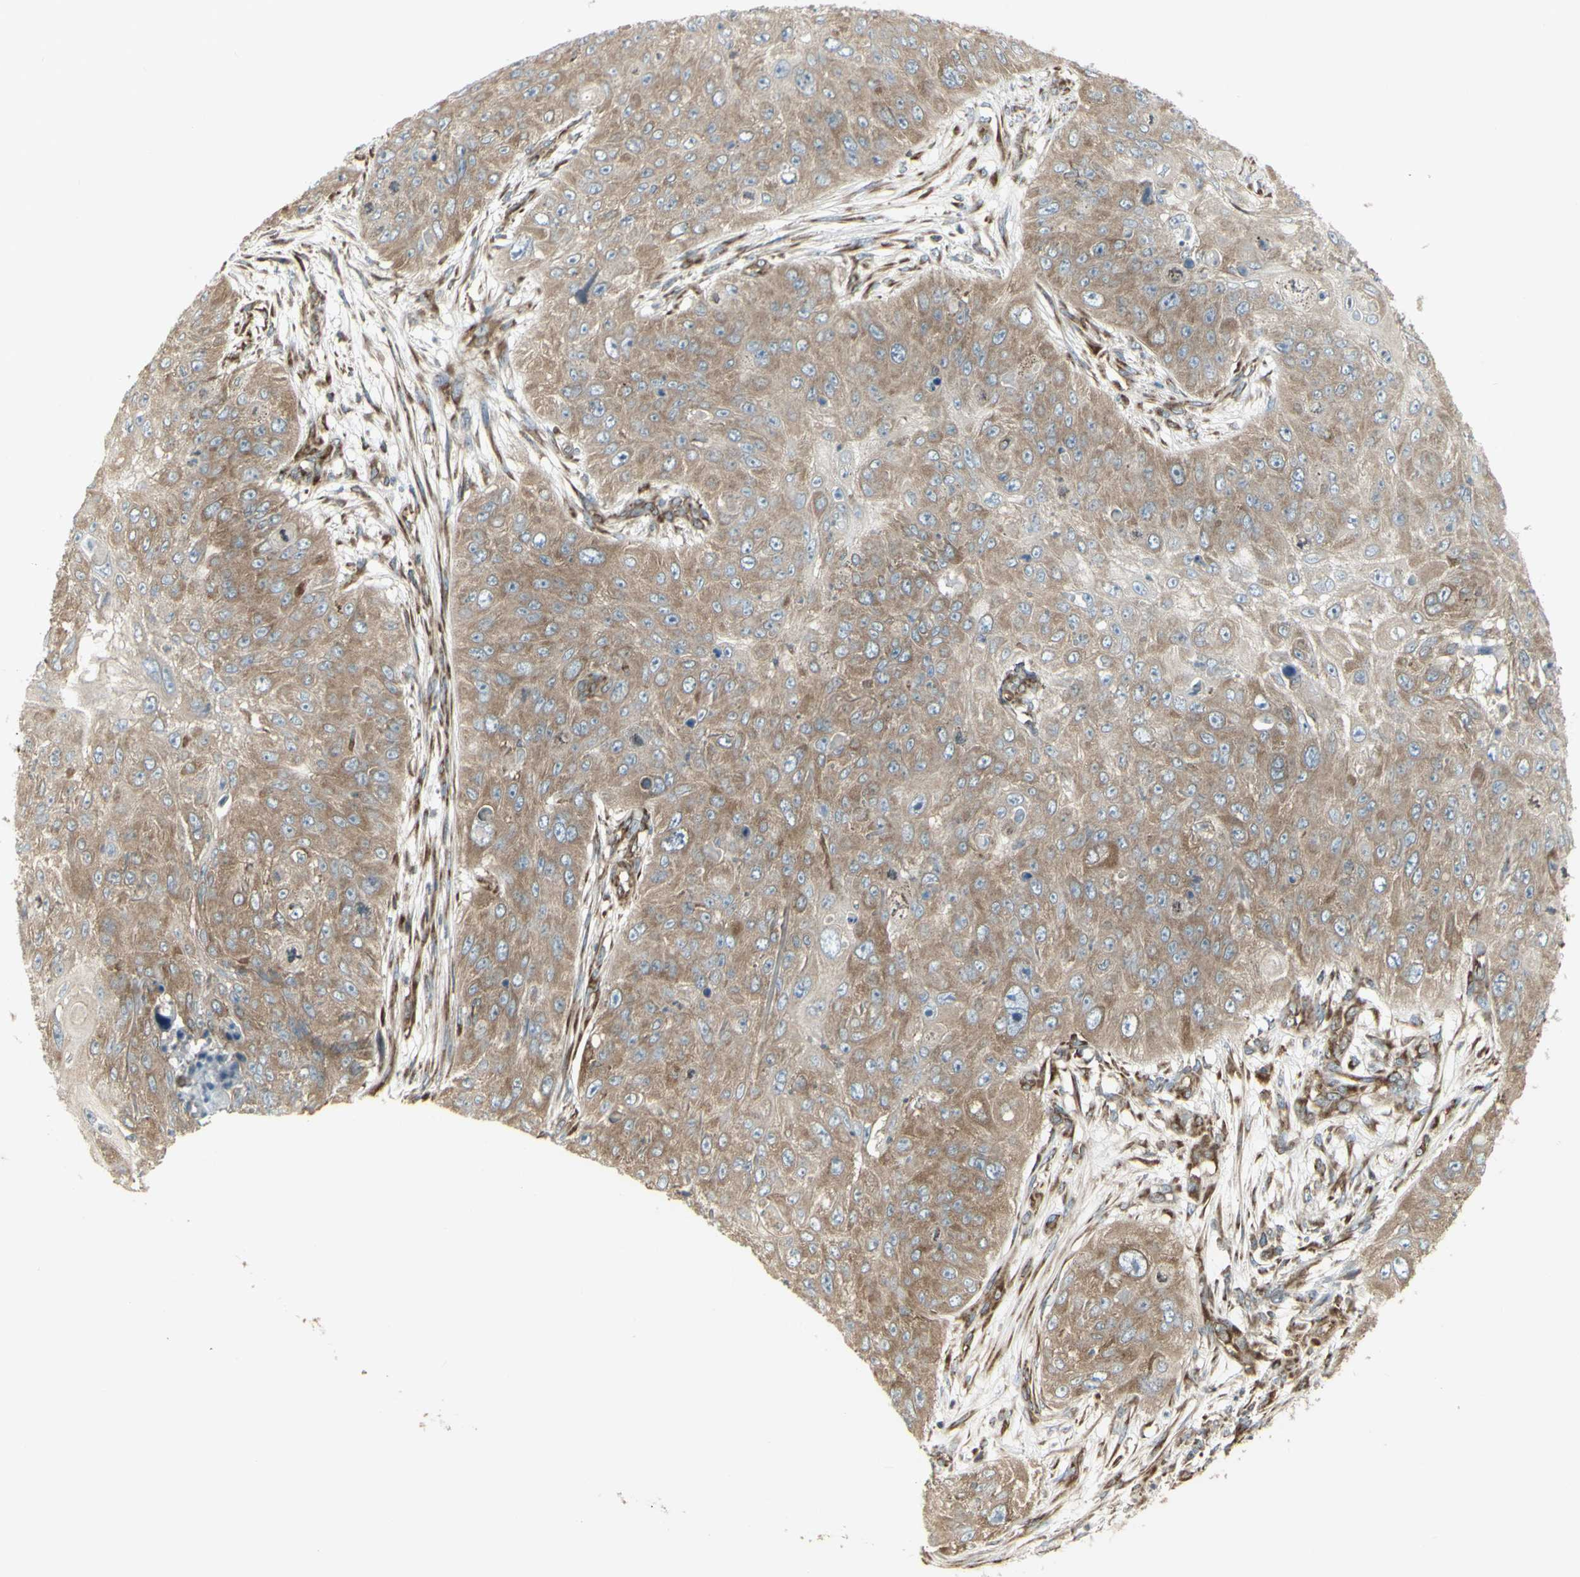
{"staining": {"intensity": "weak", "quantity": ">75%", "location": "cytoplasmic/membranous"}, "tissue": "skin cancer", "cell_type": "Tumor cells", "image_type": "cancer", "snomed": [{"axis": "morphology", "description": "Squamous cell carcinoma, NOS"}, {"axis": "topography", "description": "Skin"}], "caption": "Tumor cells reveal low levels of weak cytoplasmic/membranous staining in about >75% of cells in human skin cancer (squamous cell carcinoma).", "gene": "FKBP3", "patient": {"sex": "female", "age": 80}}